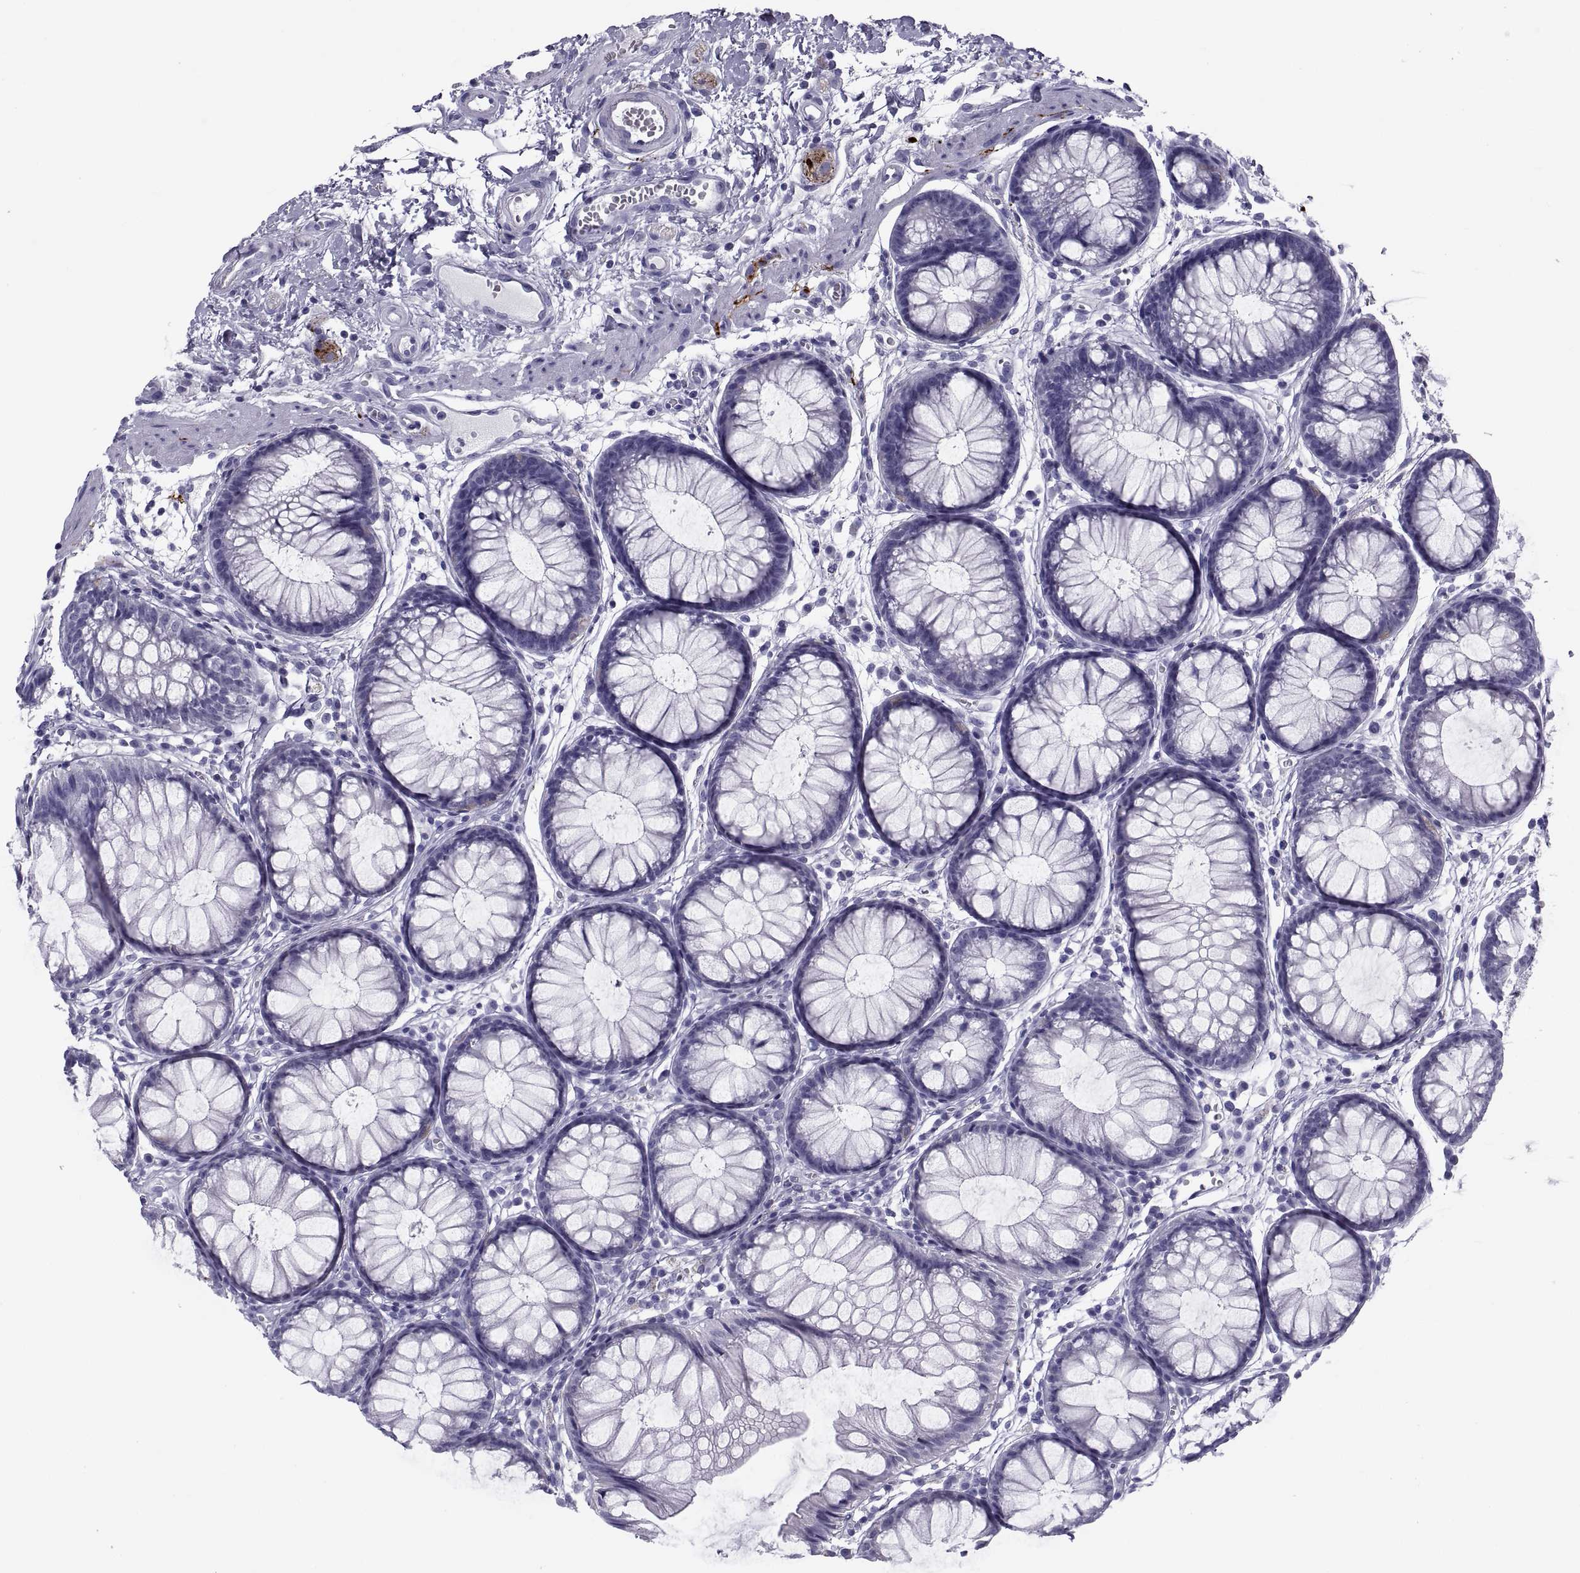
{"staining": {"intensity": "negative", "quantity": "none", "location": "none"}, "tissue": "colon", "cell_type": "Endothelial cells", "image_type": "normal", "snomed": [{"axis": "morphology", "description": "Normal tissue, NOS"}, {"axis": "morphology", "description": "Adenocarcinoma, NOS"}, {"axis": "topography", "description": "Colon"}], "caption": "A micrograph of colon stained for a protein shows no brown staining in endothelial cells. Nuclei are stained in blue.", "gene": "DEFB129", "patient": {"sex": "male", "age": 65}}